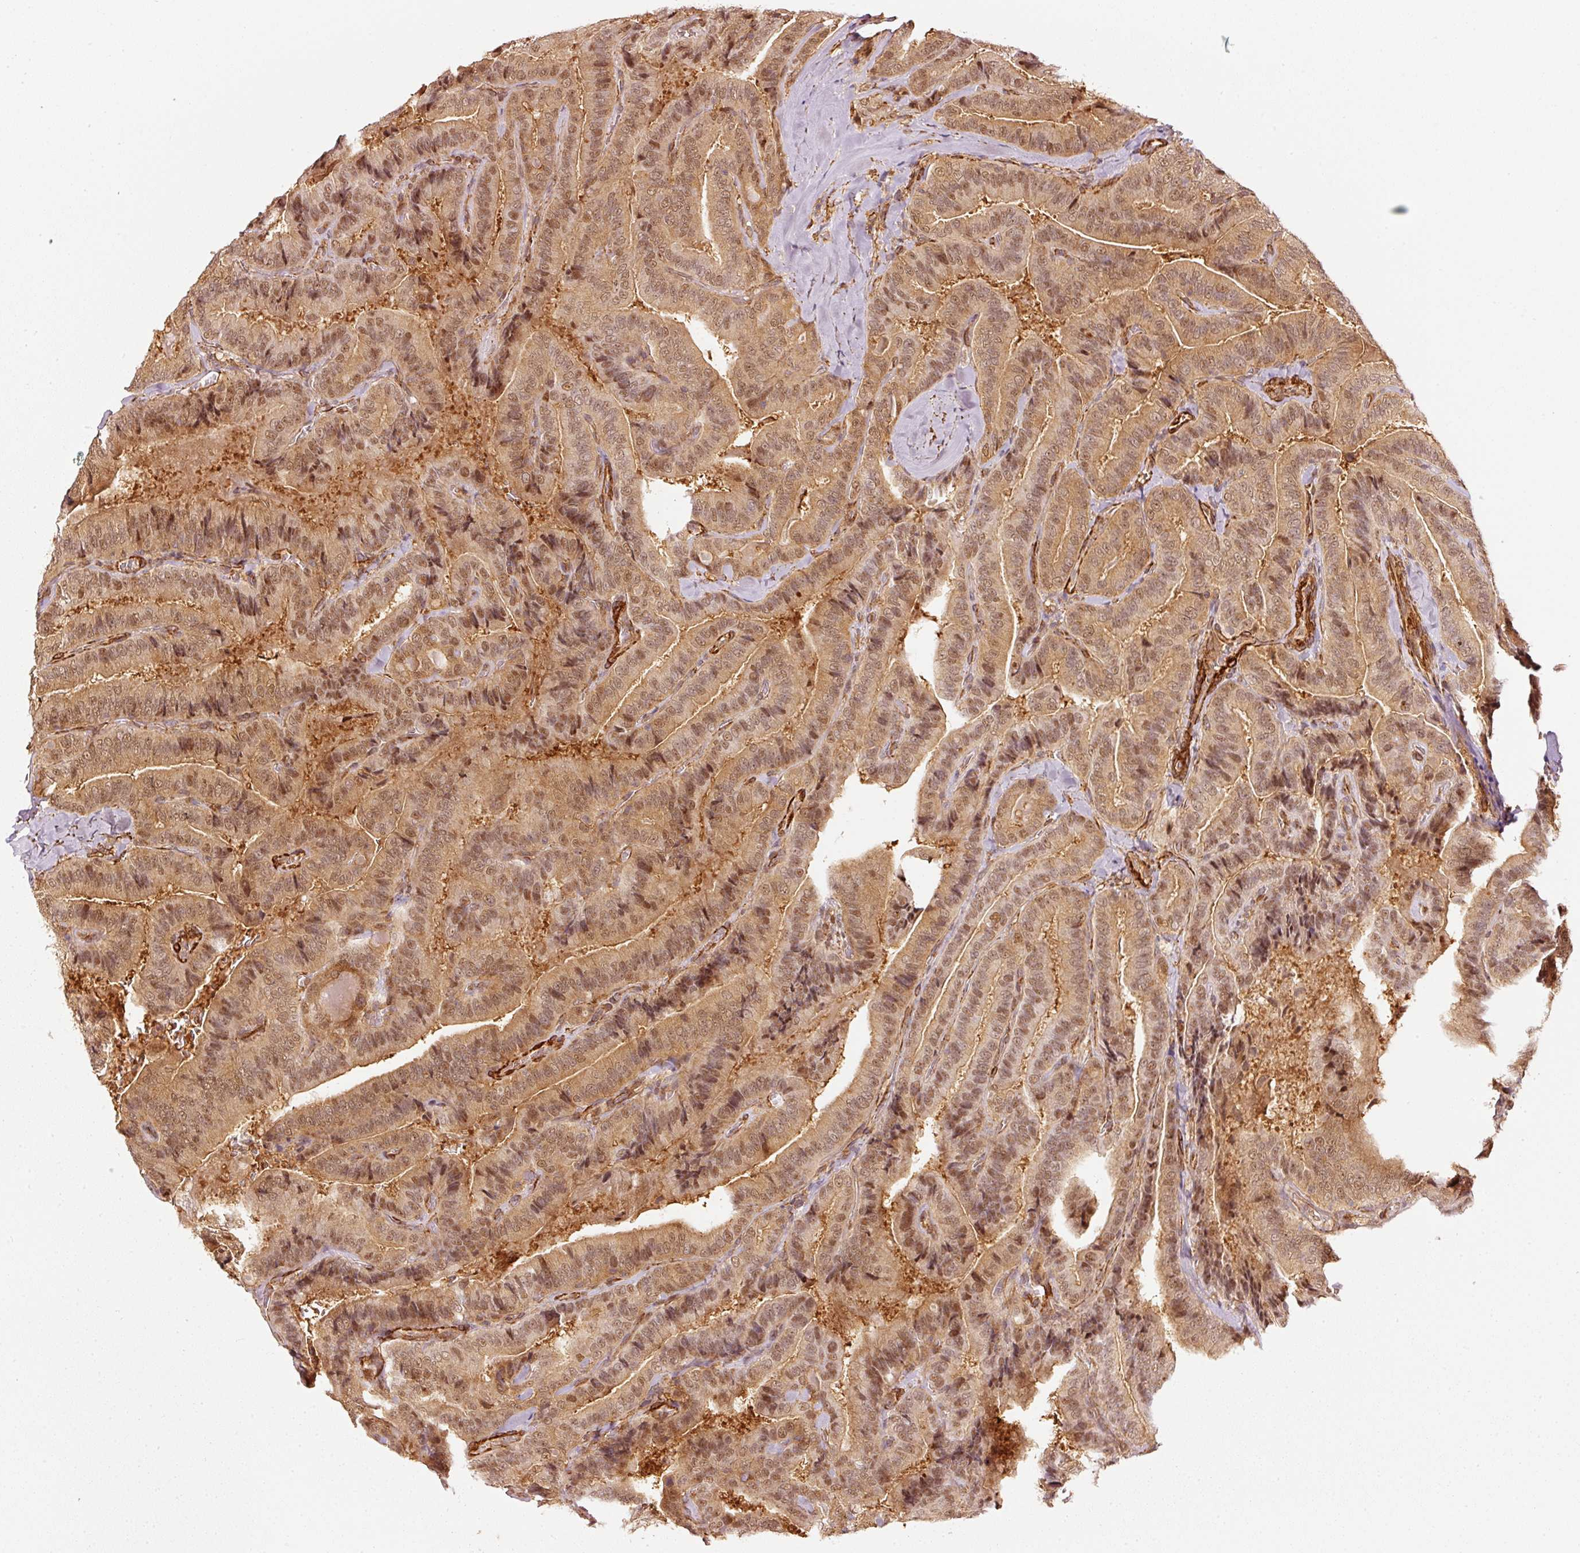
{"staining": {"intensity": "moderate", "quantity": ">75%", "location": "cytoplasmic/membranous,nuclear"}, "tissue": "thyroid cancer", "cell_type": "Tumor cells", "image_type": "cancer", "snomed": [{"axis": "morphology", "description": "Papillary adenocarcinoma, NOS"}, {"axis": "topography", "description": "Thyroid gland"}], "caption": "A high-resolution image shows immunohistochemistry (IHC) staining of thyroid cancer (papillary adenocarcinoma), which exhibits moderate cytoplasmic/membranous and nuclear staining in about >75% of tumor cells.", "gene": "PSMD1", "patient": {"sex": "male", "age": 61}}